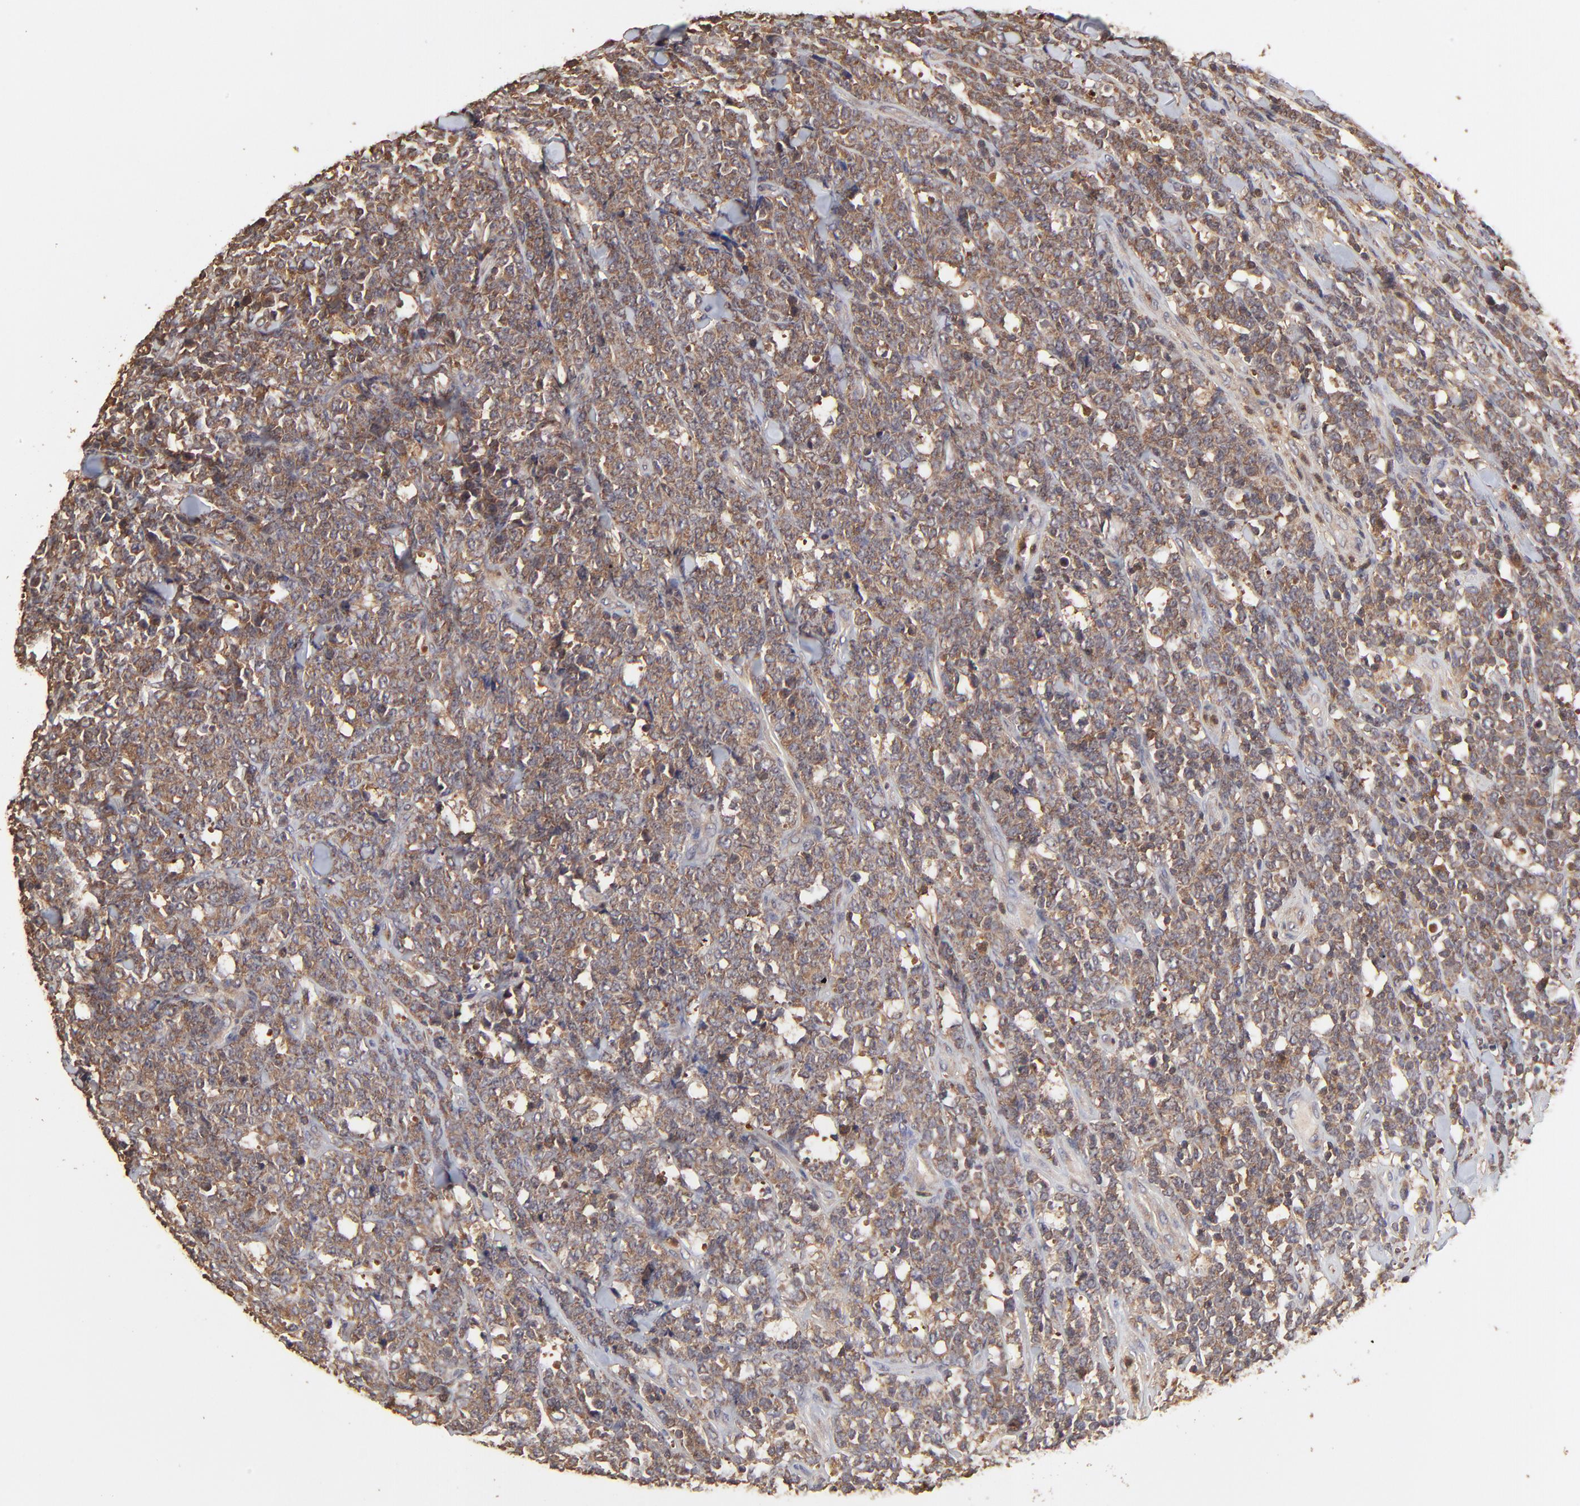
{"staining": {"intensity": "moderate", "quantity": ">75%", "location": "cytoplasmic/membranous"}, "tissue": "lymphoma", "cell_type": "Tumor cells", "image_type": "cancer", "snomed": [{"axis": "morphology", "description": "Malignant lymphoma, non-Hodgkin's type, High grade"}, {"axis": "topography", "description": "Small intestine"}, {"axis": "topography", "description": "Colon"}], "caption": "The photomicrograph displays a brown stain indicating the presence of a protein in the cytoplasmic/membranous of tumor cells in lymphoma.", "gene": "STON2", "patient": {"sex": "male", "age": 8}}